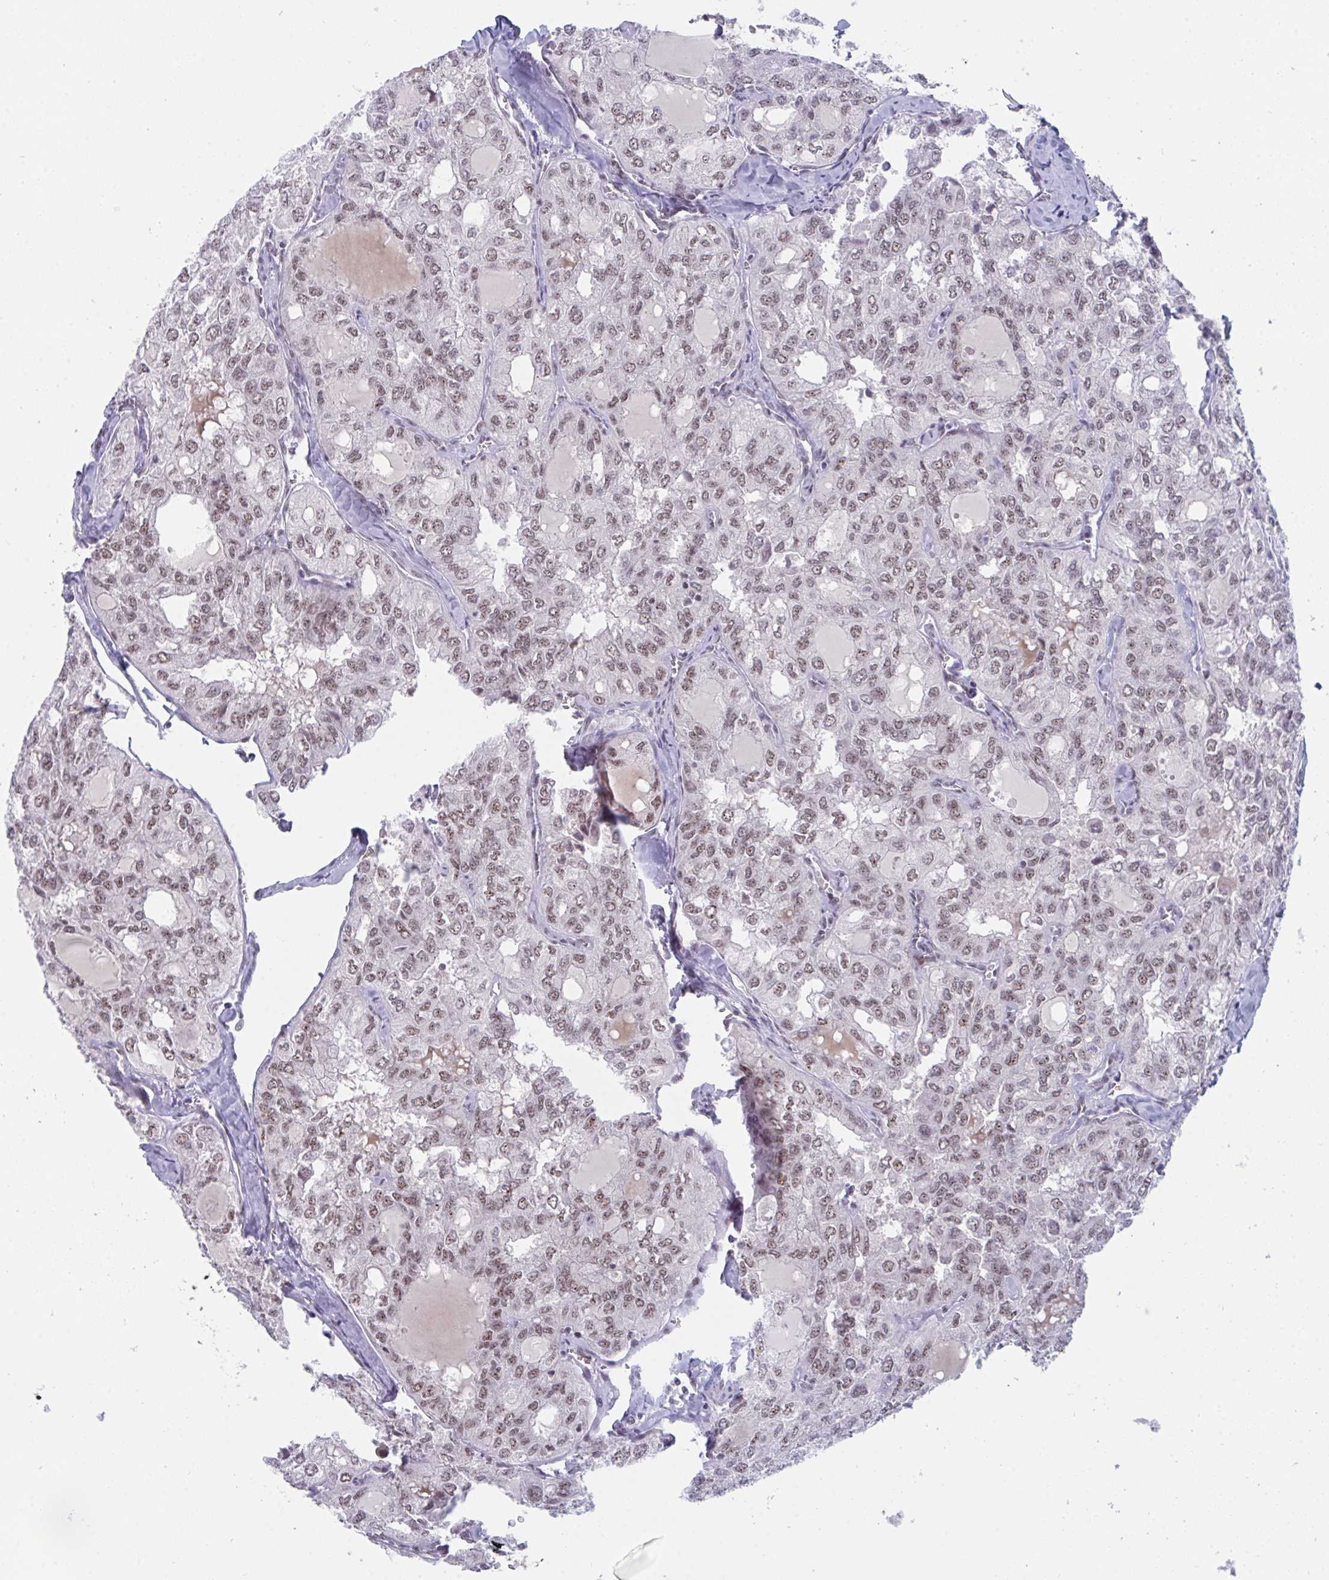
{"staining": {"intensity": "weak", "quantity": ">75%", "location": "nuclear"}, "tissue": "thyroid cancer", "cell_type": "Tumor cells", "image_type": "cancer", "snomed": [{"axis": "morphology", "description": "Follicular adenoma carcinoma, NOS"}, {"axis": "topography", "description": "Thyroid gland"}], "caption": "Human thyroid follicular adenoma carcinoma stained with a protein marker displays weak staining in tumor cells.", "gene": "PRR14", "patient": {"sex": "male", "age": 75}}